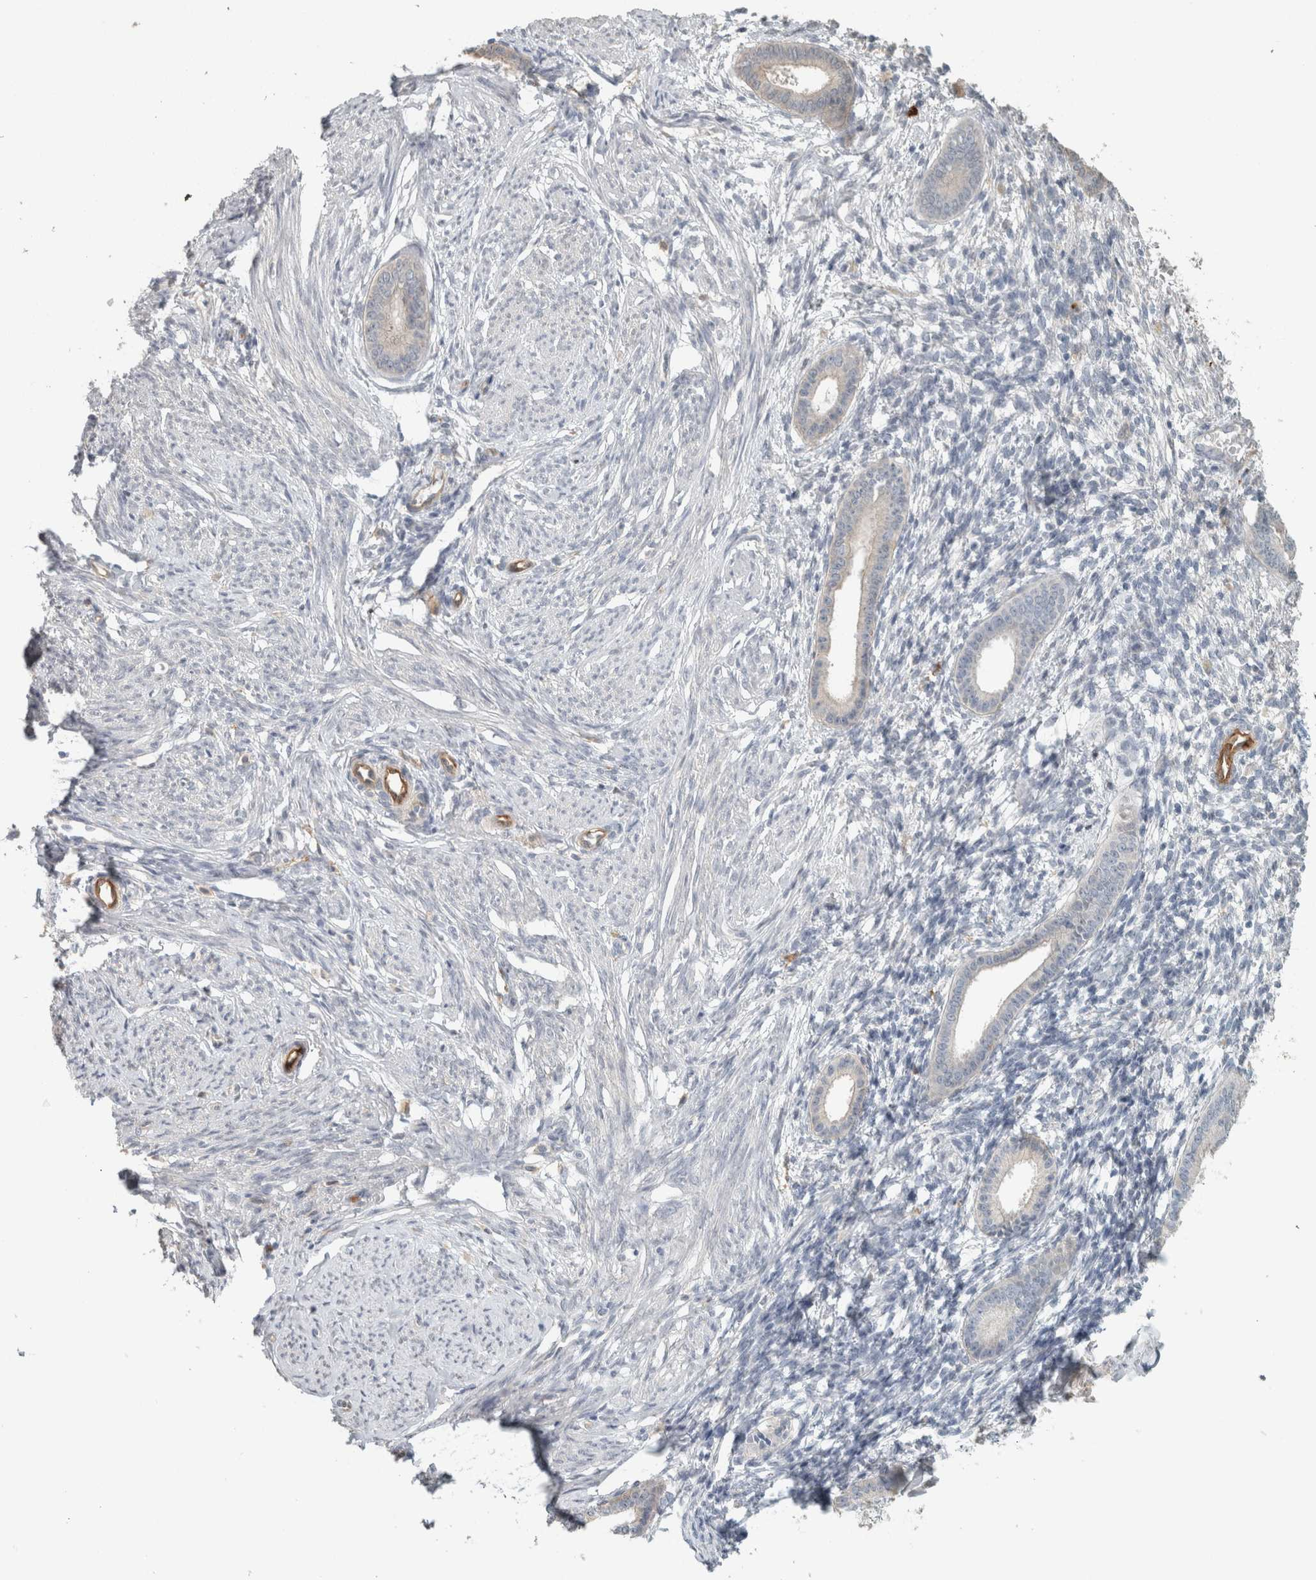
{"staining": {"intensity": "negative", "quantity": "none", "location": "none"}, "tissue": "endometrium", "cell_type": "Cells in endometrial stroma", "image_type": "normal", "snomed": [{"axis": "morphology", "description": "Normal tissue, NOS"}, {"axis": "topography", "description": "Endometrium"}], "caption": "Immunohistochemistry image of benign endometrium: human endometrium stained with DAB shows no significant protein expression in cells in endometrial stroma. The staining is performed using DAB brown chromogen with nuclei counter-stained in using hematoxylin.", "gene": "SCIN", "patient": {"sex": "female", "age": 56}}